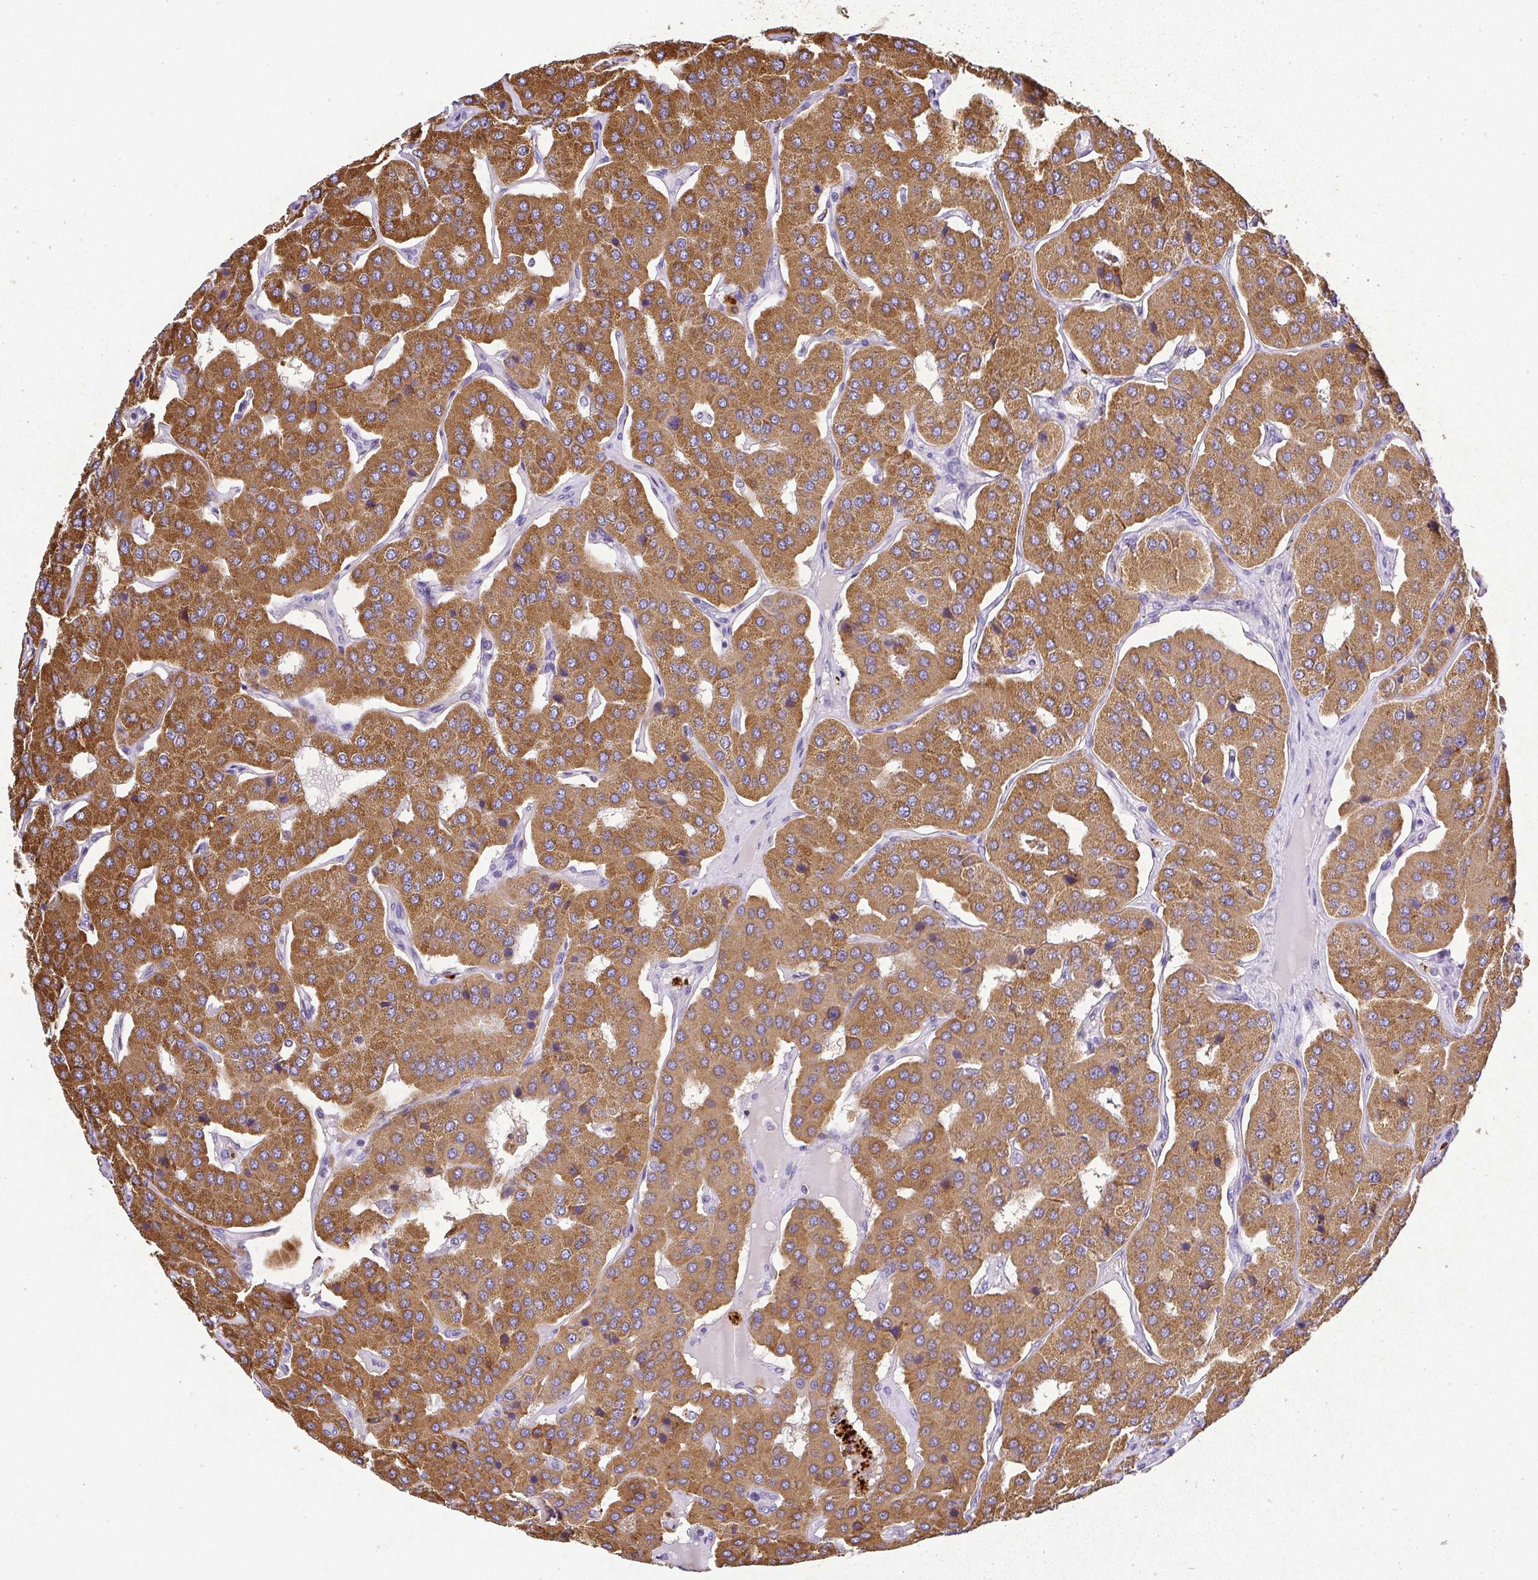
{"staining": {"intensity": "moderate", "quantity": ">75%", "location": "cytoplasmic/membranous"}, "tissue": "parathyroid gland", "cell_type": "Glandular cells", "image_type": "normal", "snomed": [{"axis": "morphology", "description": "Normal tissue, NOS"}, {"axis": "morphology", "description": "Adenoma, NOS"}, {"axis": "topography", "description": "Parathyroid gland"}], "caption": "Protein expression analysis of benign parathyroid gland exhibits moderate cytoplasmic/membranous staining in about >75% of glandular cells. The staining was performed using DAB (3,3'-diaminobenzidine) to visualize the protein expression in brown, while the nuclei were stained in blue with hematoxylin (Magnification: 20x).", "gene": "RPS2", "patient": {"sex": "female", "age": 86}}